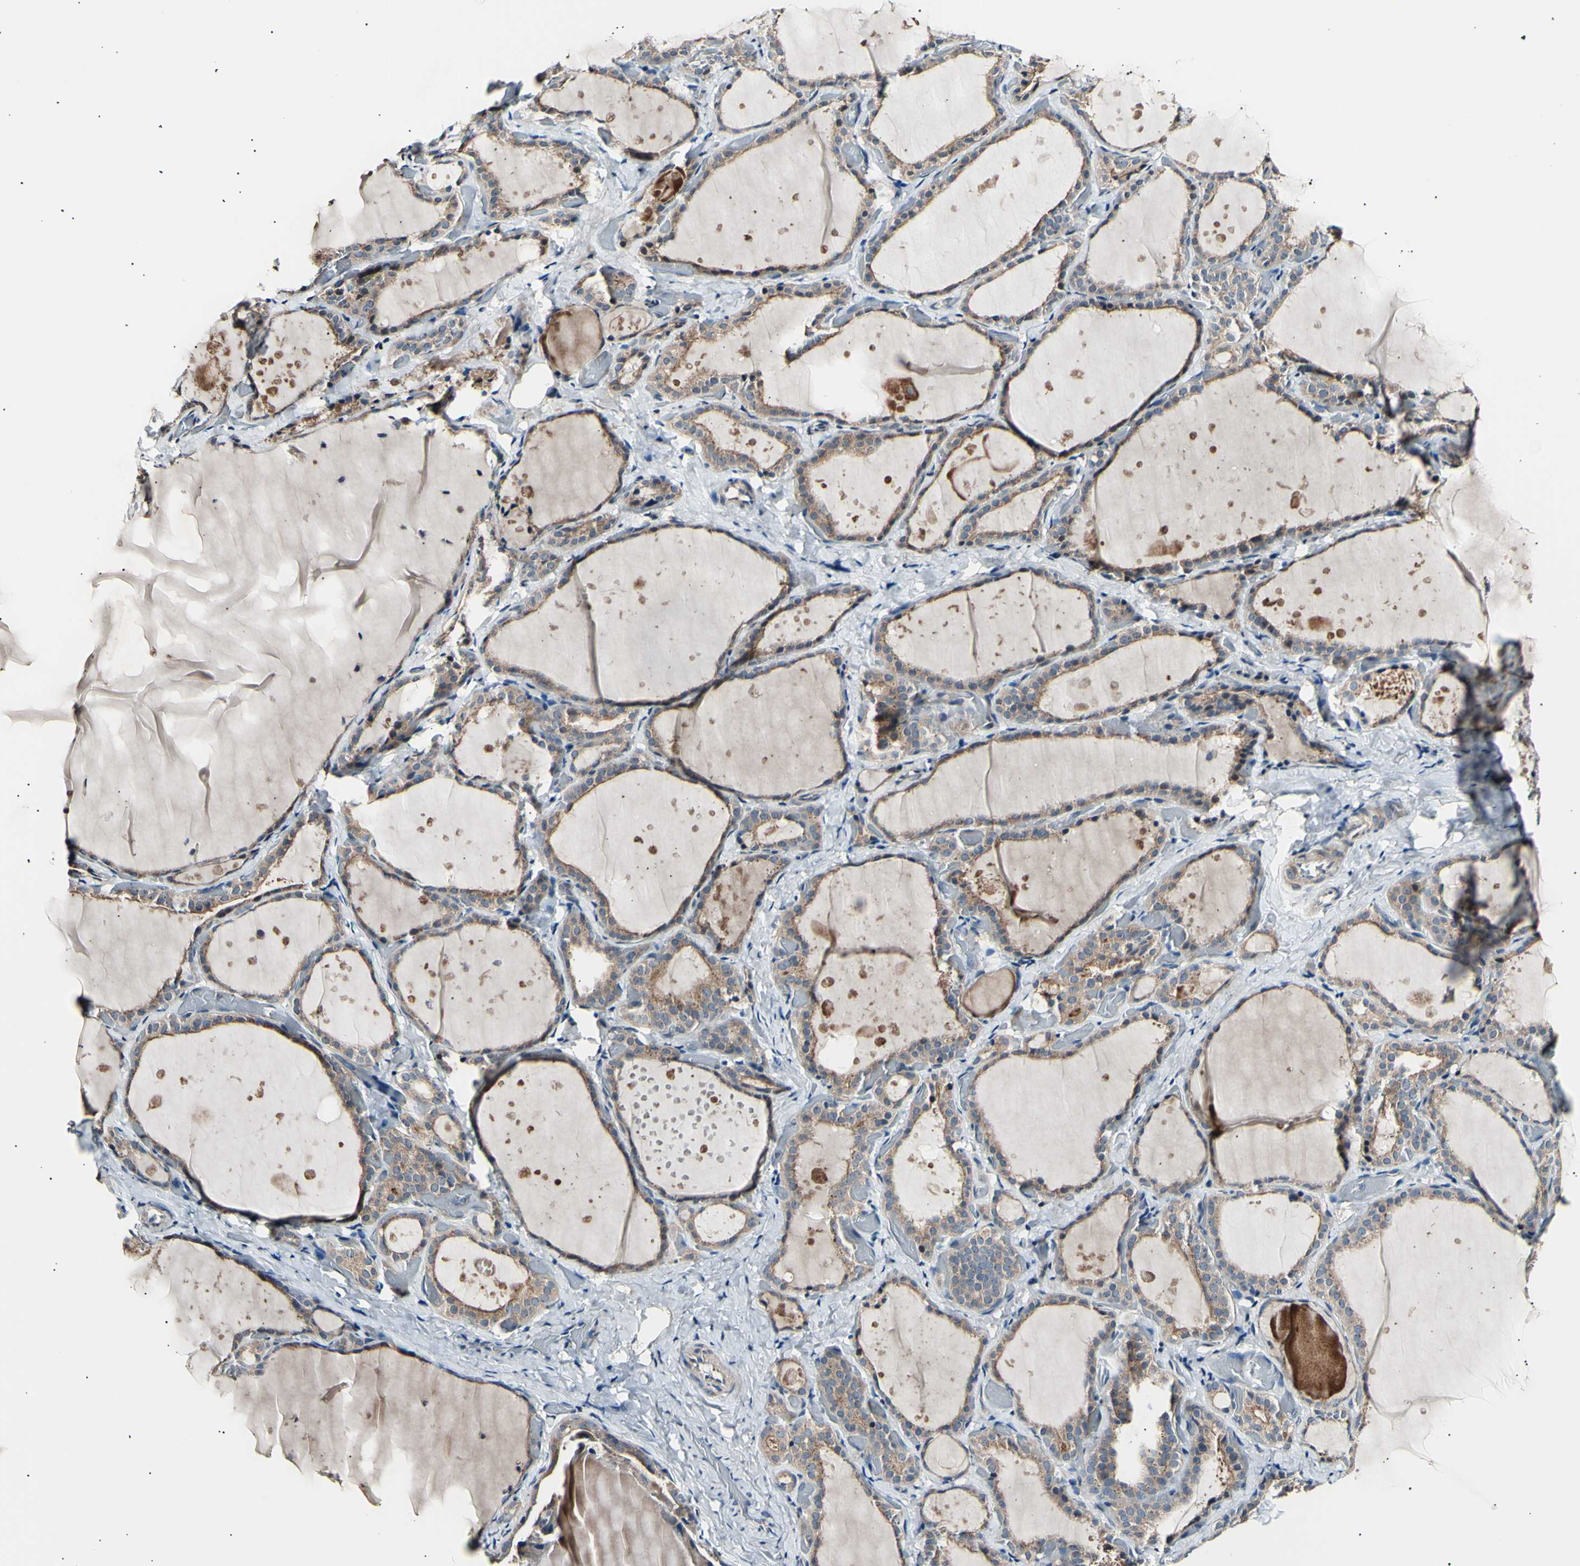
{"staining": {"intensity": "moderate", "quantity": ">75%", "location": "cytoplasmic/membranous"}, "tissue": "thyroid gland", "cell_type": "Glandular cells", "image_type": "normal", "snomed": [{"axis": "morphology", "description": "Normal tissue, NOS"}, {"axis": "topography", "description": "Thyroid gland"}], "caption": "Immunohistochemical staining of normal thyroid gland reveals medium levels of moderate cytoplasmic/membranous positivity in about >75% of glandular cells. The protein of interest is shown in brown color, while the nuclei are stained blue.", "gene": "ITGA6", "patient": {"sex": "female", "age": 44}}